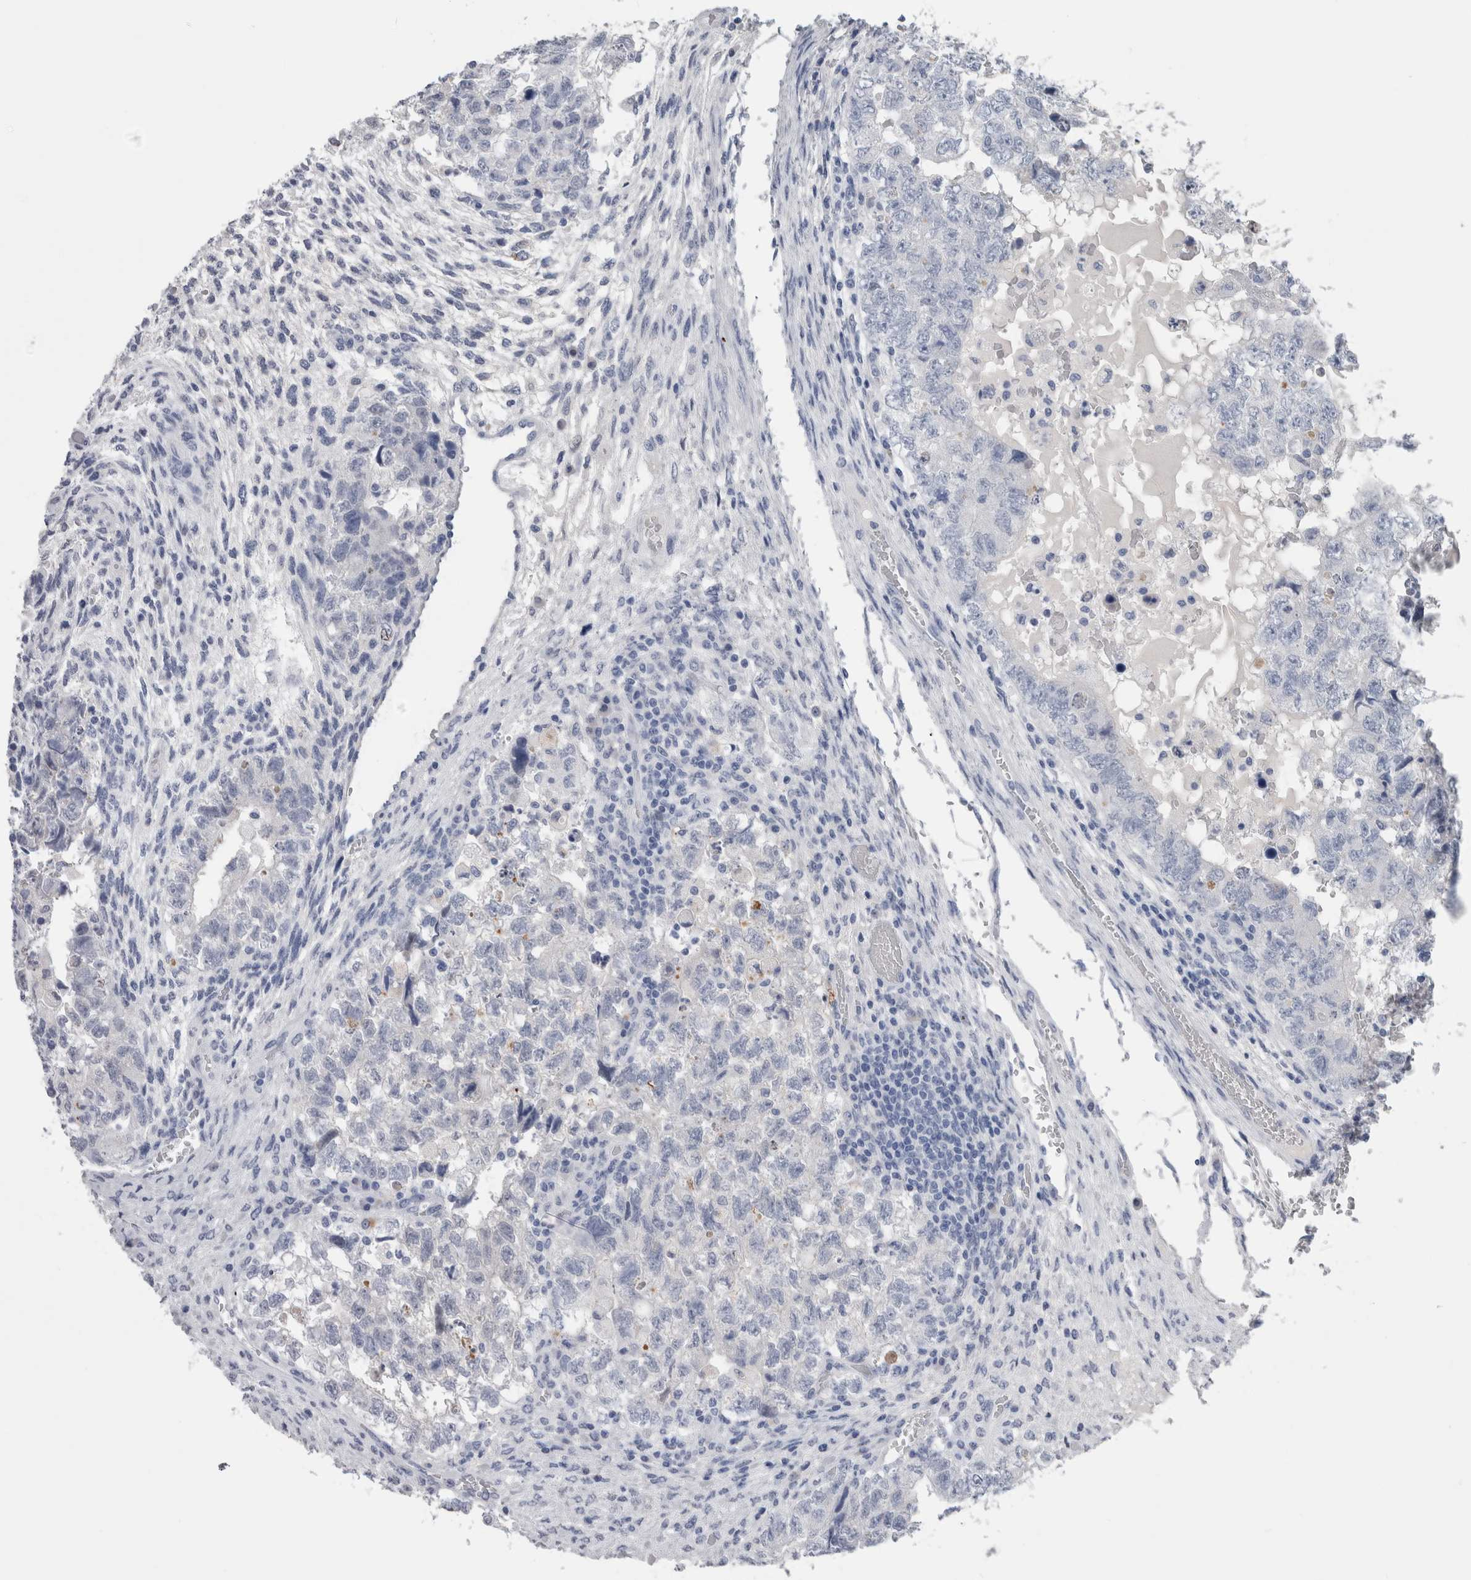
{"staining": {"intensity": "negative", "quantity": "none", "location": "none"}, "tissue": "testis cancer", "cell_type": "Tumor cells", "image_type": "cancer", "snomed": [{"axis": "morphology", "description": "Carcinoma, Embryonal, NOS"}, {"axis": "topography", "description": "Testis"}], "caption": "This image is of testis cancer stained with immunohistochemistry to label a protein in brown with the nuclei are counter-stained blue. There is no positivity in tumor cells. Nuclei are stained in blue.", "gene": "CA8", "patient": {"sex": "male", "age": 36}}